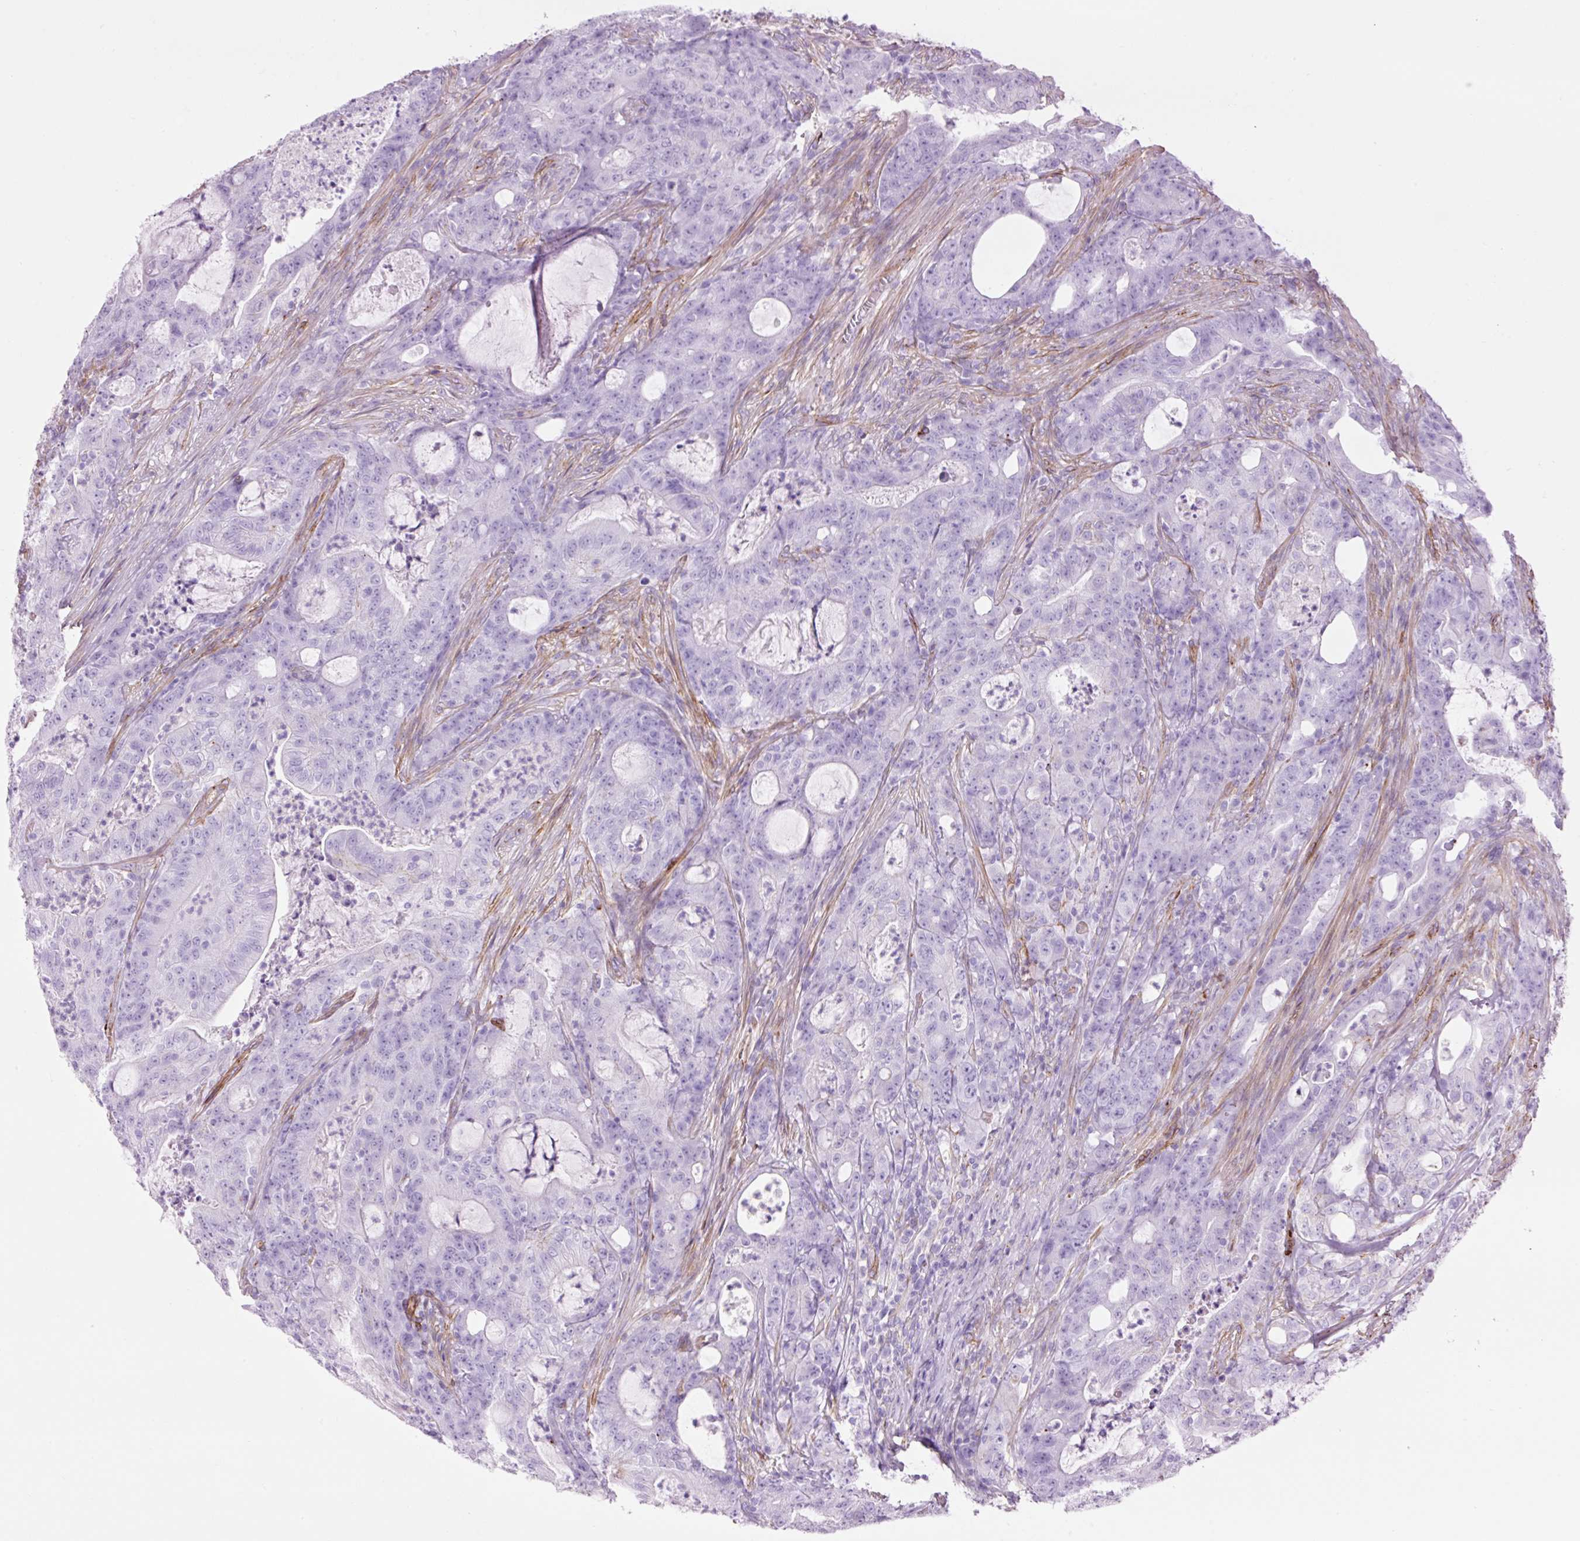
{"staining": {"intensity": "negative", "quantity": "none", "location": "none"}, "tissue": "colorectal cancer", "cell_type": "Tumor cells", "image_type": "cancer", "snomed": [{"axis": "morphology", "description": "Adenocarcinoma, NOS"}, {"axis": "topography", "description": "Colon"}], "caption": "Tumor cells are negative for brown protein staining in colorectal adenocarcinoma.", "gene": "CAV1", "patient": {"sex": "male", "age": 83}}